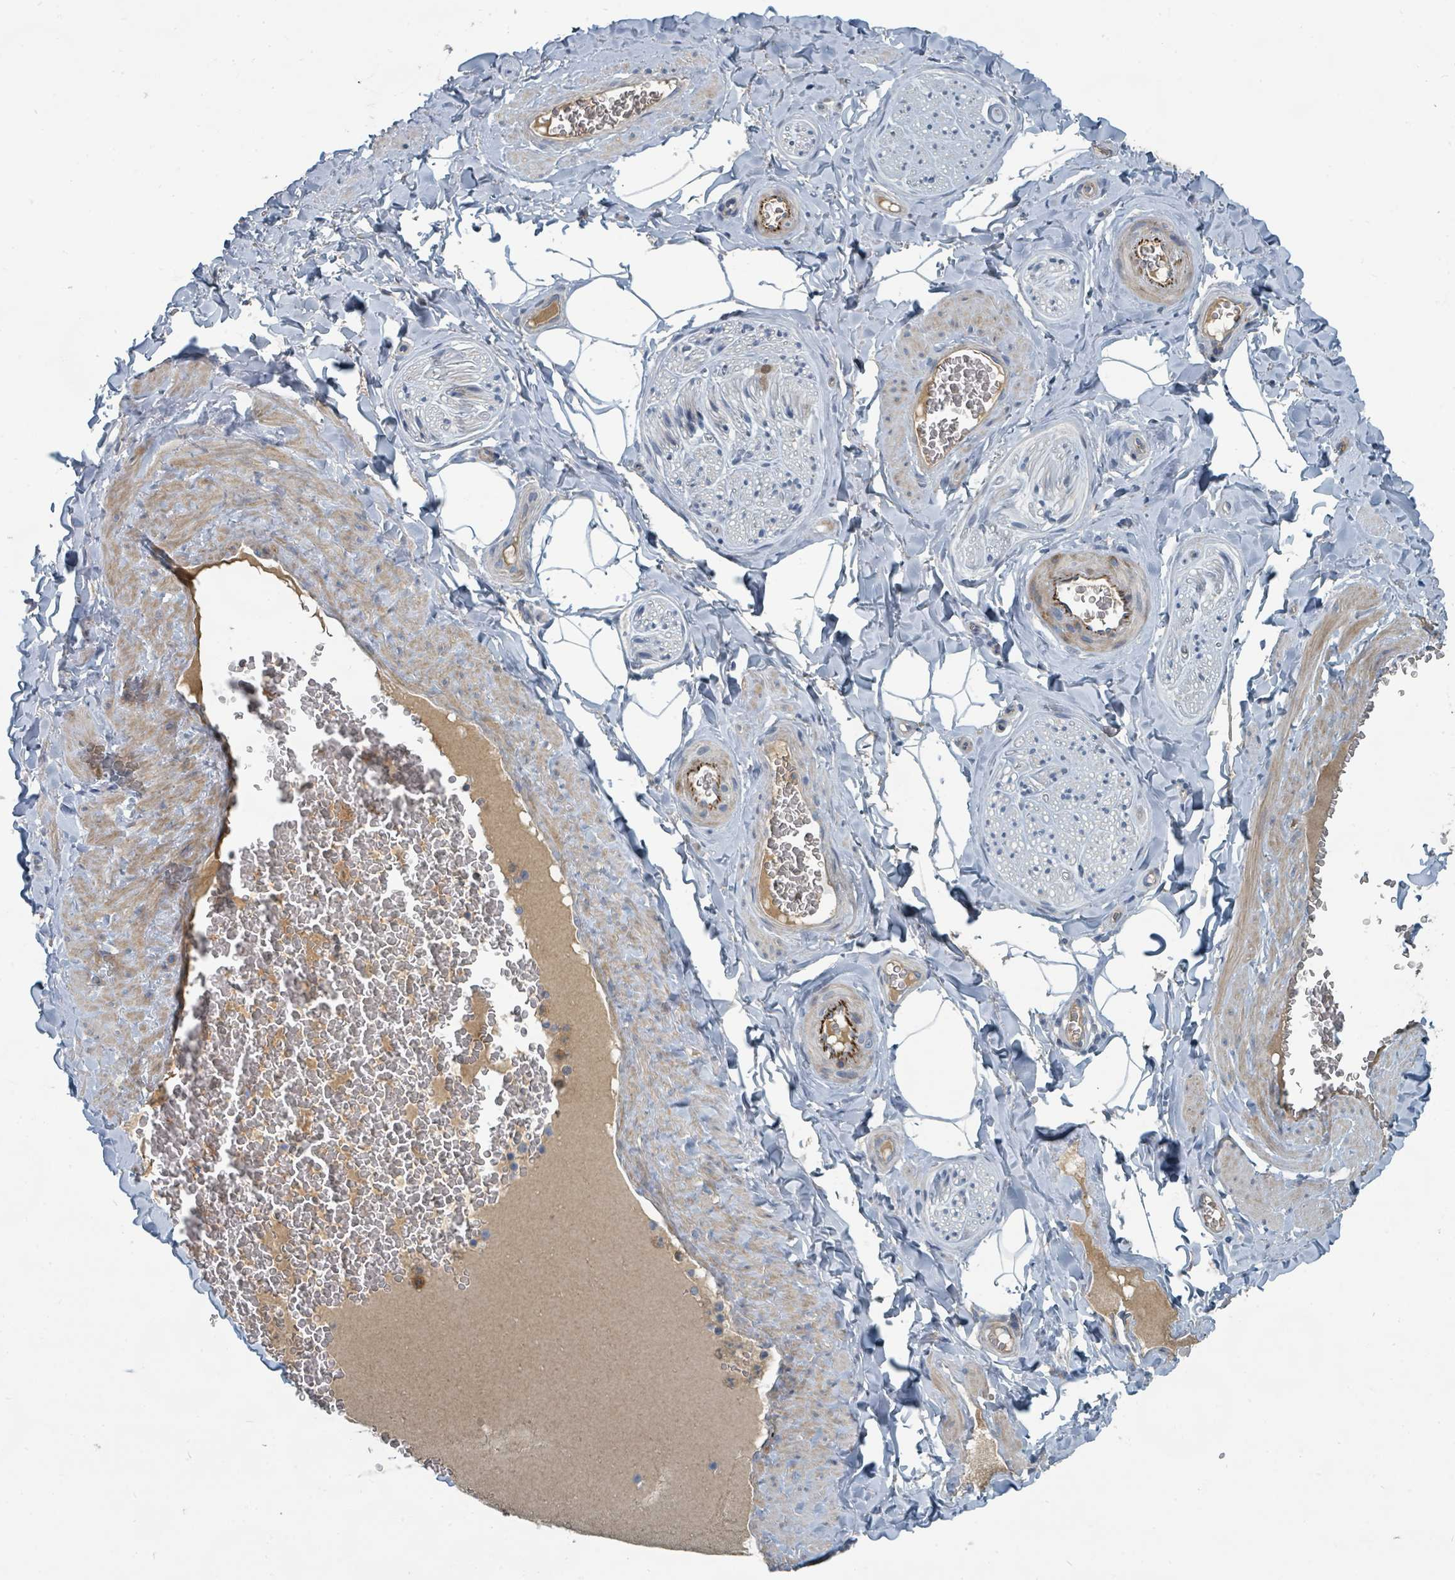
{"staining": {"intensity": "negative", "quantity": "none", "location": "none"}, "tissue": "adipose tissue", "cell_type": "Adipocytes", "image_type": "normal", "snomed": [{"axis": "morphology", "description": "Normal tissue, NOS"}, {"axis": "topography", "description": "Soft tissue"}, {"axis": "topography", "description": "Adipose tissue"}, {"axis": "topography", "description": "Vascular tissue"}, {"axis": "topography", "description": "Peripheral nerve tissue"}], "caption": "Adipocytes are negative for protein expression in unremarkable human adipose tissue. The staining was performed using DAB to visualize the protein expression in brown, while the nuclei were stained in blue with hematoxylin (Magnification: 20x).", "gene": "SLC44A5", "patient": {"sex": "male", "age": 46}}